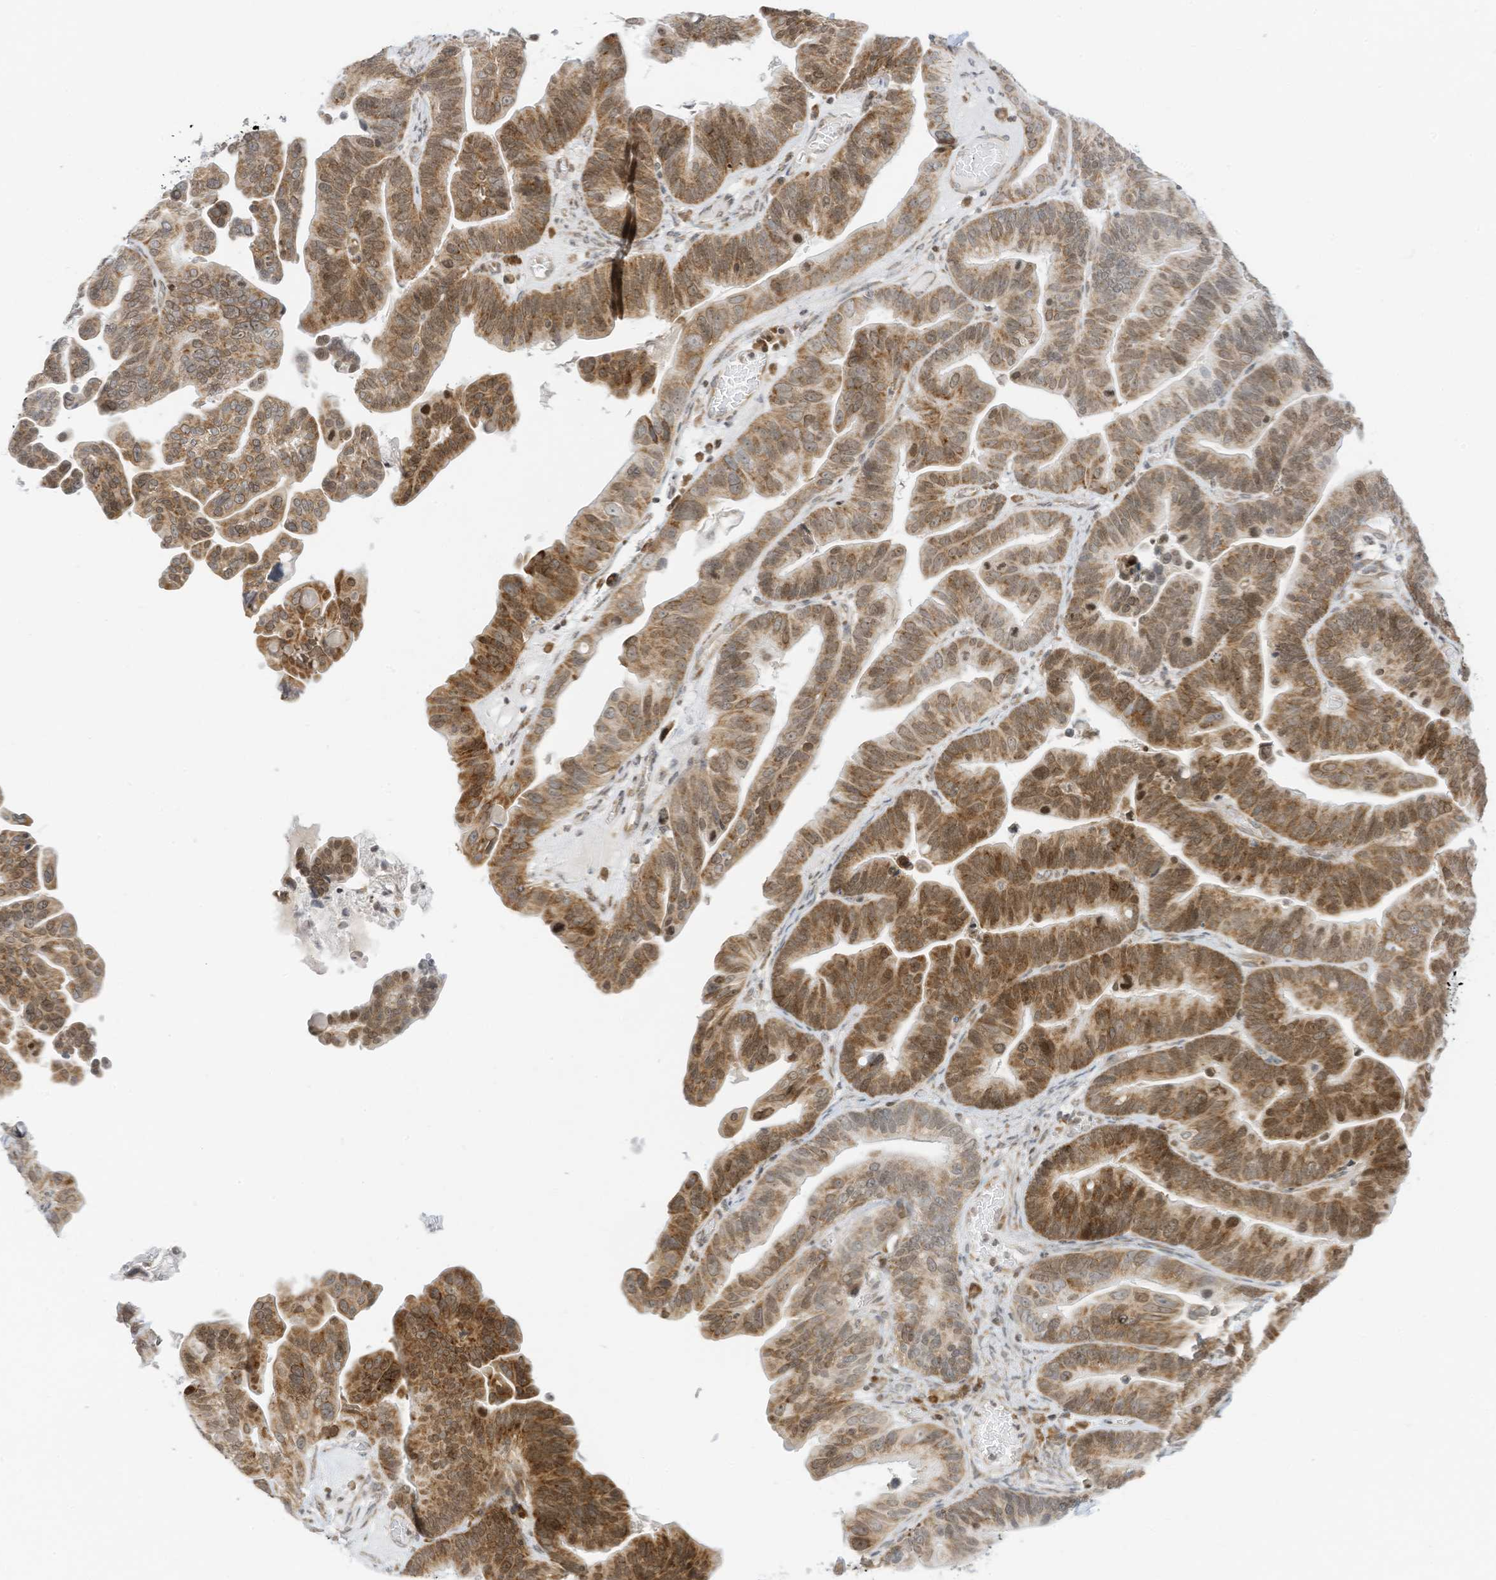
{"staining": {"intensity": "moderate", "quantity": ">75%", "location": "cytoplasmic/membranous,nuclear"}, "tissue": "ovarian cancer", "cell_type": "Tumor cells", "image_type": "cancer", "snomed": [{"axis": "morphology", "description": "Cystadenocarcinoma, serous, NOS"}, {"axis": "topography", "description": "Ovary"}], "caption": "Immunohistochemical staining of human ovarian cancer reveals medium levels of moderate cytoplasmic/membranous and nuclear protein staining in approximately >75% of tumor cells.", "gene": "EDF1", "patient": {"sex": "female", "age": 56}}